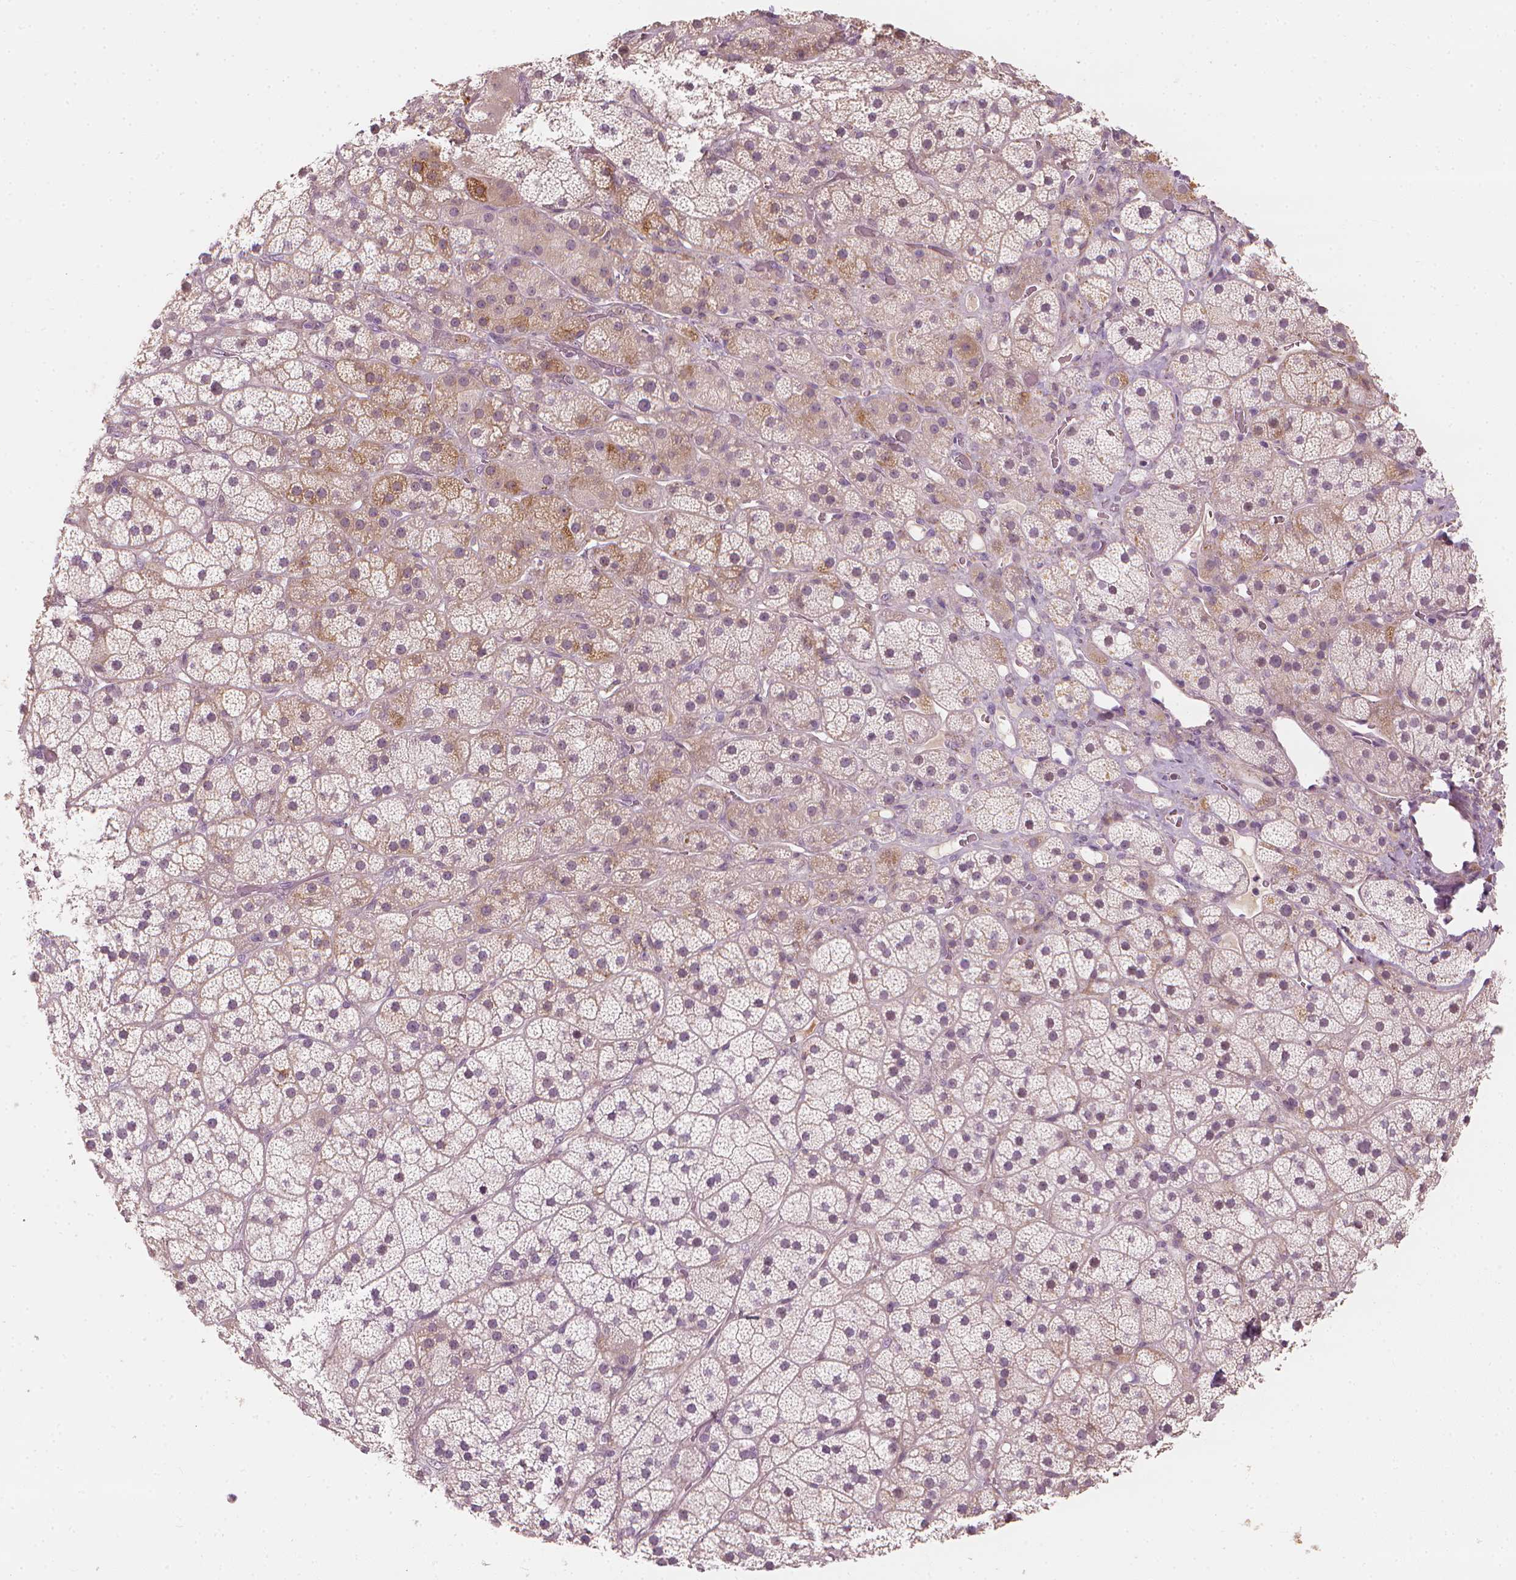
{"staining": {"intensity": "moderate", "quantity": "25%-75%", "location": "cytoplasmic/membranous"}, "tissue": "adrenal gland", "cell_type": "Glandular cells", "image_type": "normal", "snomed": [{"axis": "morphology", "description": "Normal tissue, NOS"}, {"axis": "topography", "description": "Adrenal gland"}], "caption": "Protein staining reveals moderate cytoplasmic/membranous staining in about 25%-75% of glandular cells in normal adrenal gland.", "gene": "SAXO2", "patient": {"sex": "male", "age": 57}}